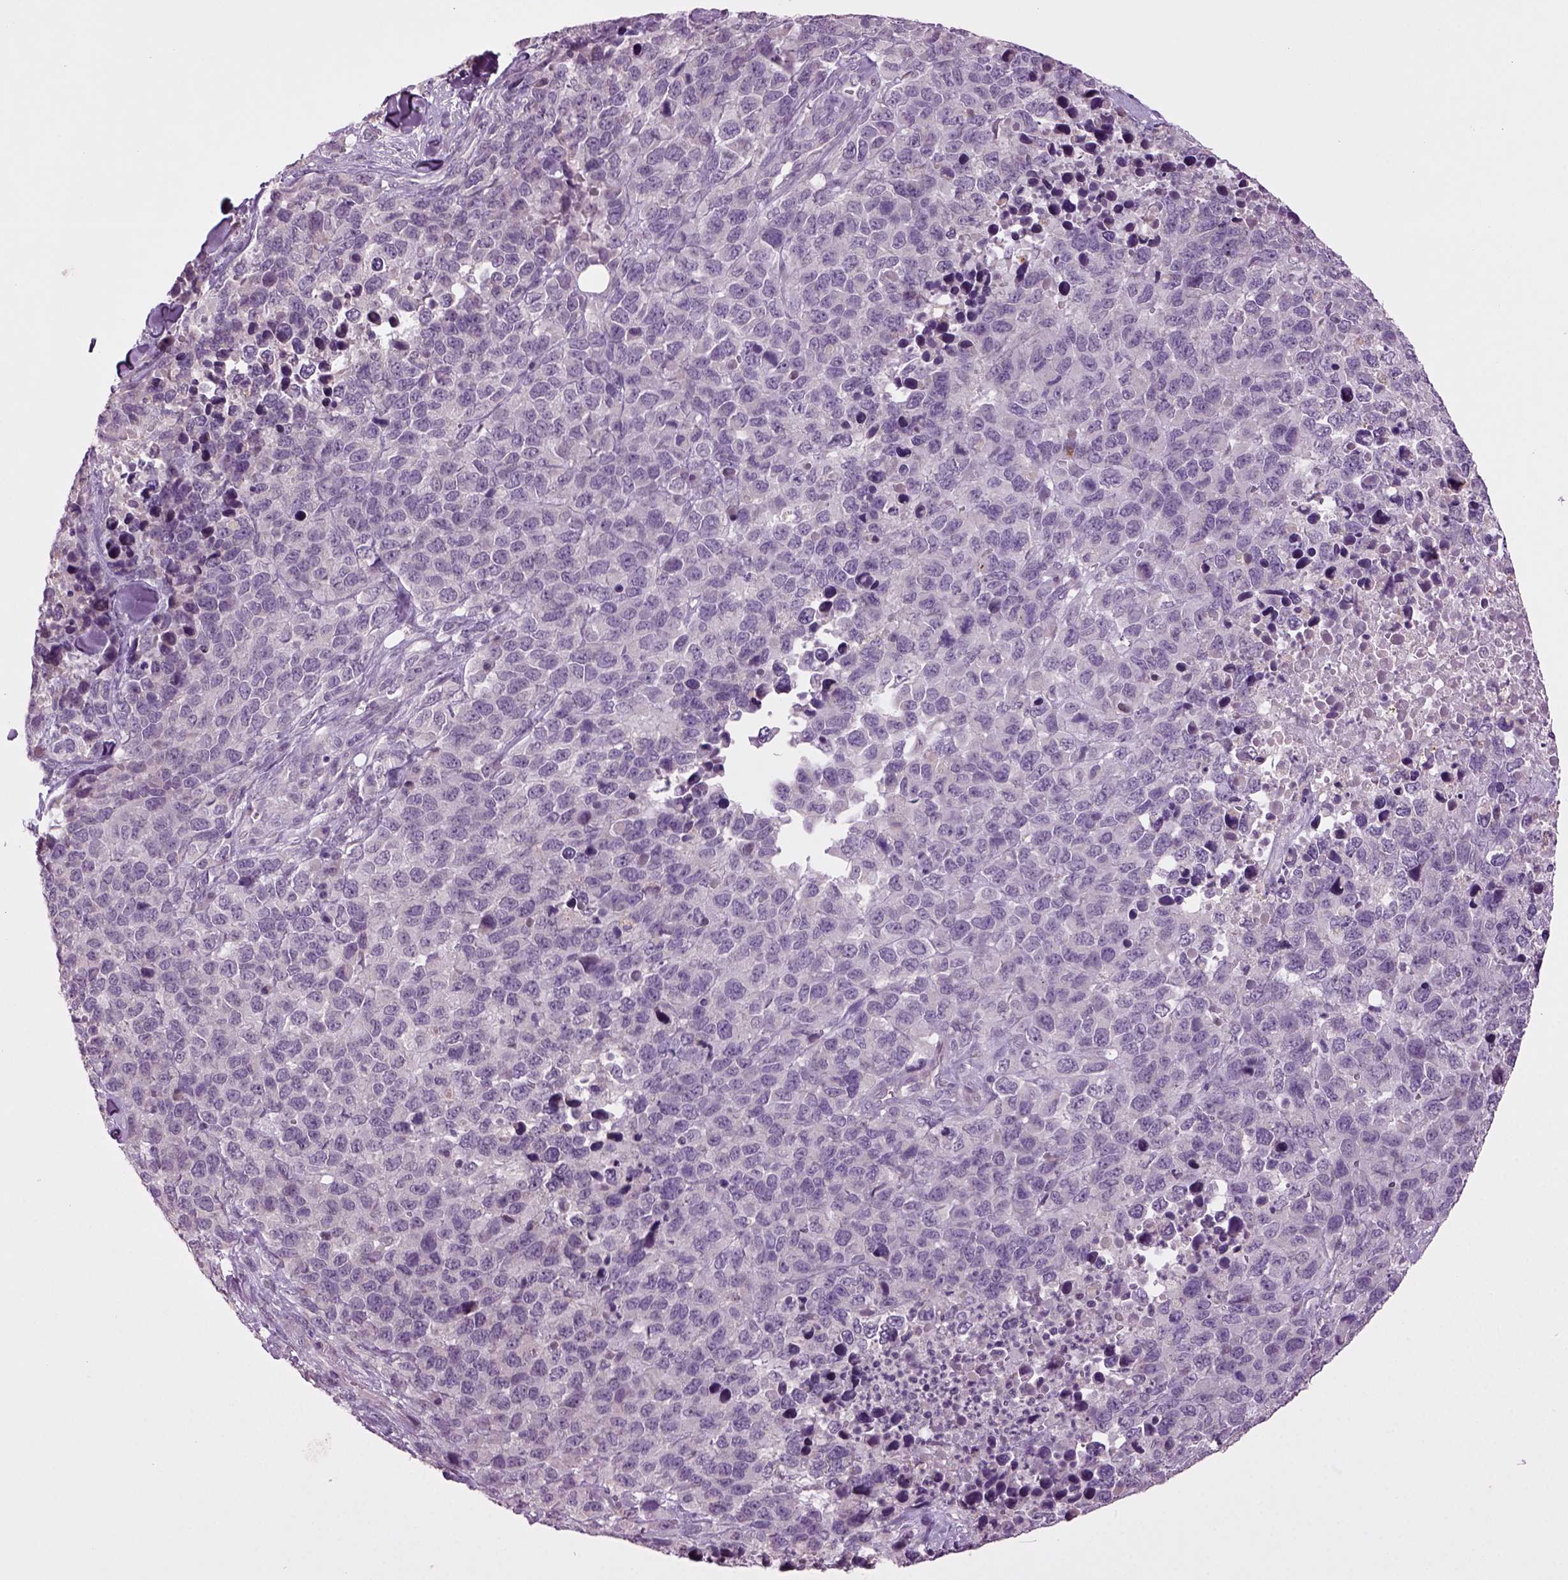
{"staining": {"intensity": "negative", "quantity": "none", "location": "none"}, "tissue": "melanoma", "cell_type": "Tumor cells", "image_type": "cancer", "snomed": [{"axis": "morphology", "description": "Malignant melanoma, Metastatic site"}, {"axis": "topography", "description": "Skin"}], "caption": "Immunohistochemical staining of human melanoma displays no significant expression in tumor cells.", "gene": "SLC17A6", "patient": {"sex": "male", "age": 84}}